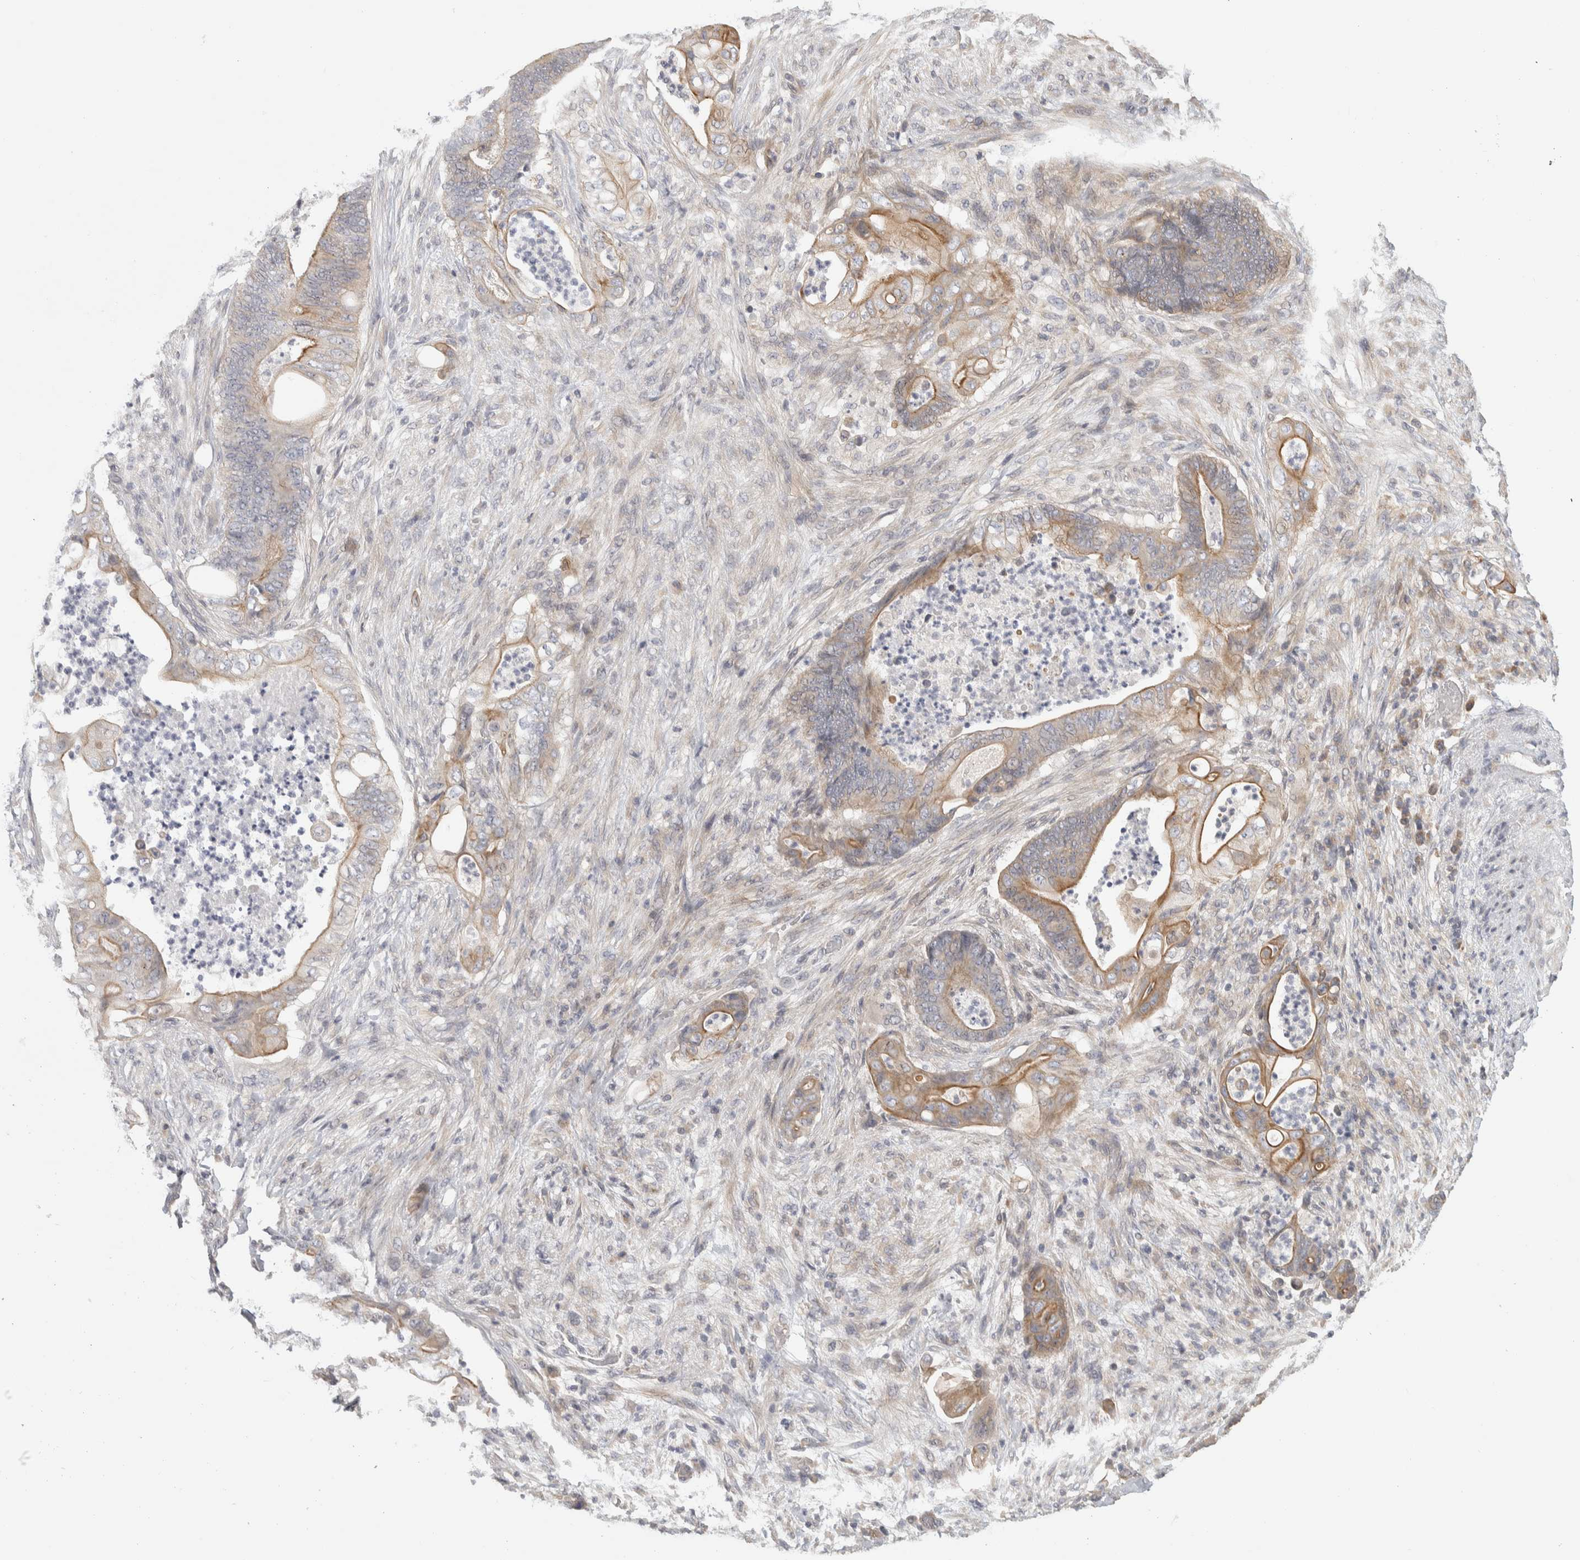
{"staining": {"intensity": "moderate", "quantity": "25%-75%", "location": "cytoplasmic/membranous"}, "tissue": "stomach cancer", "cell_type": "Tumor cells", "image_type": "cancer", "snomed": [{"axis": "morphology", "description": "Adenocarcinoma, NOS"}, {"axis": "topography", "description": "Stomach"}], "caption": "There is medium levels of moderate cytoplasmic/membranous staining in tumor cells of stomach cancer (adenocarcinoma), as demonstrated by immunohistochemical staining (brown color).", "gene": "DCXR", "patient": {"sex": "female", "age": 73}}